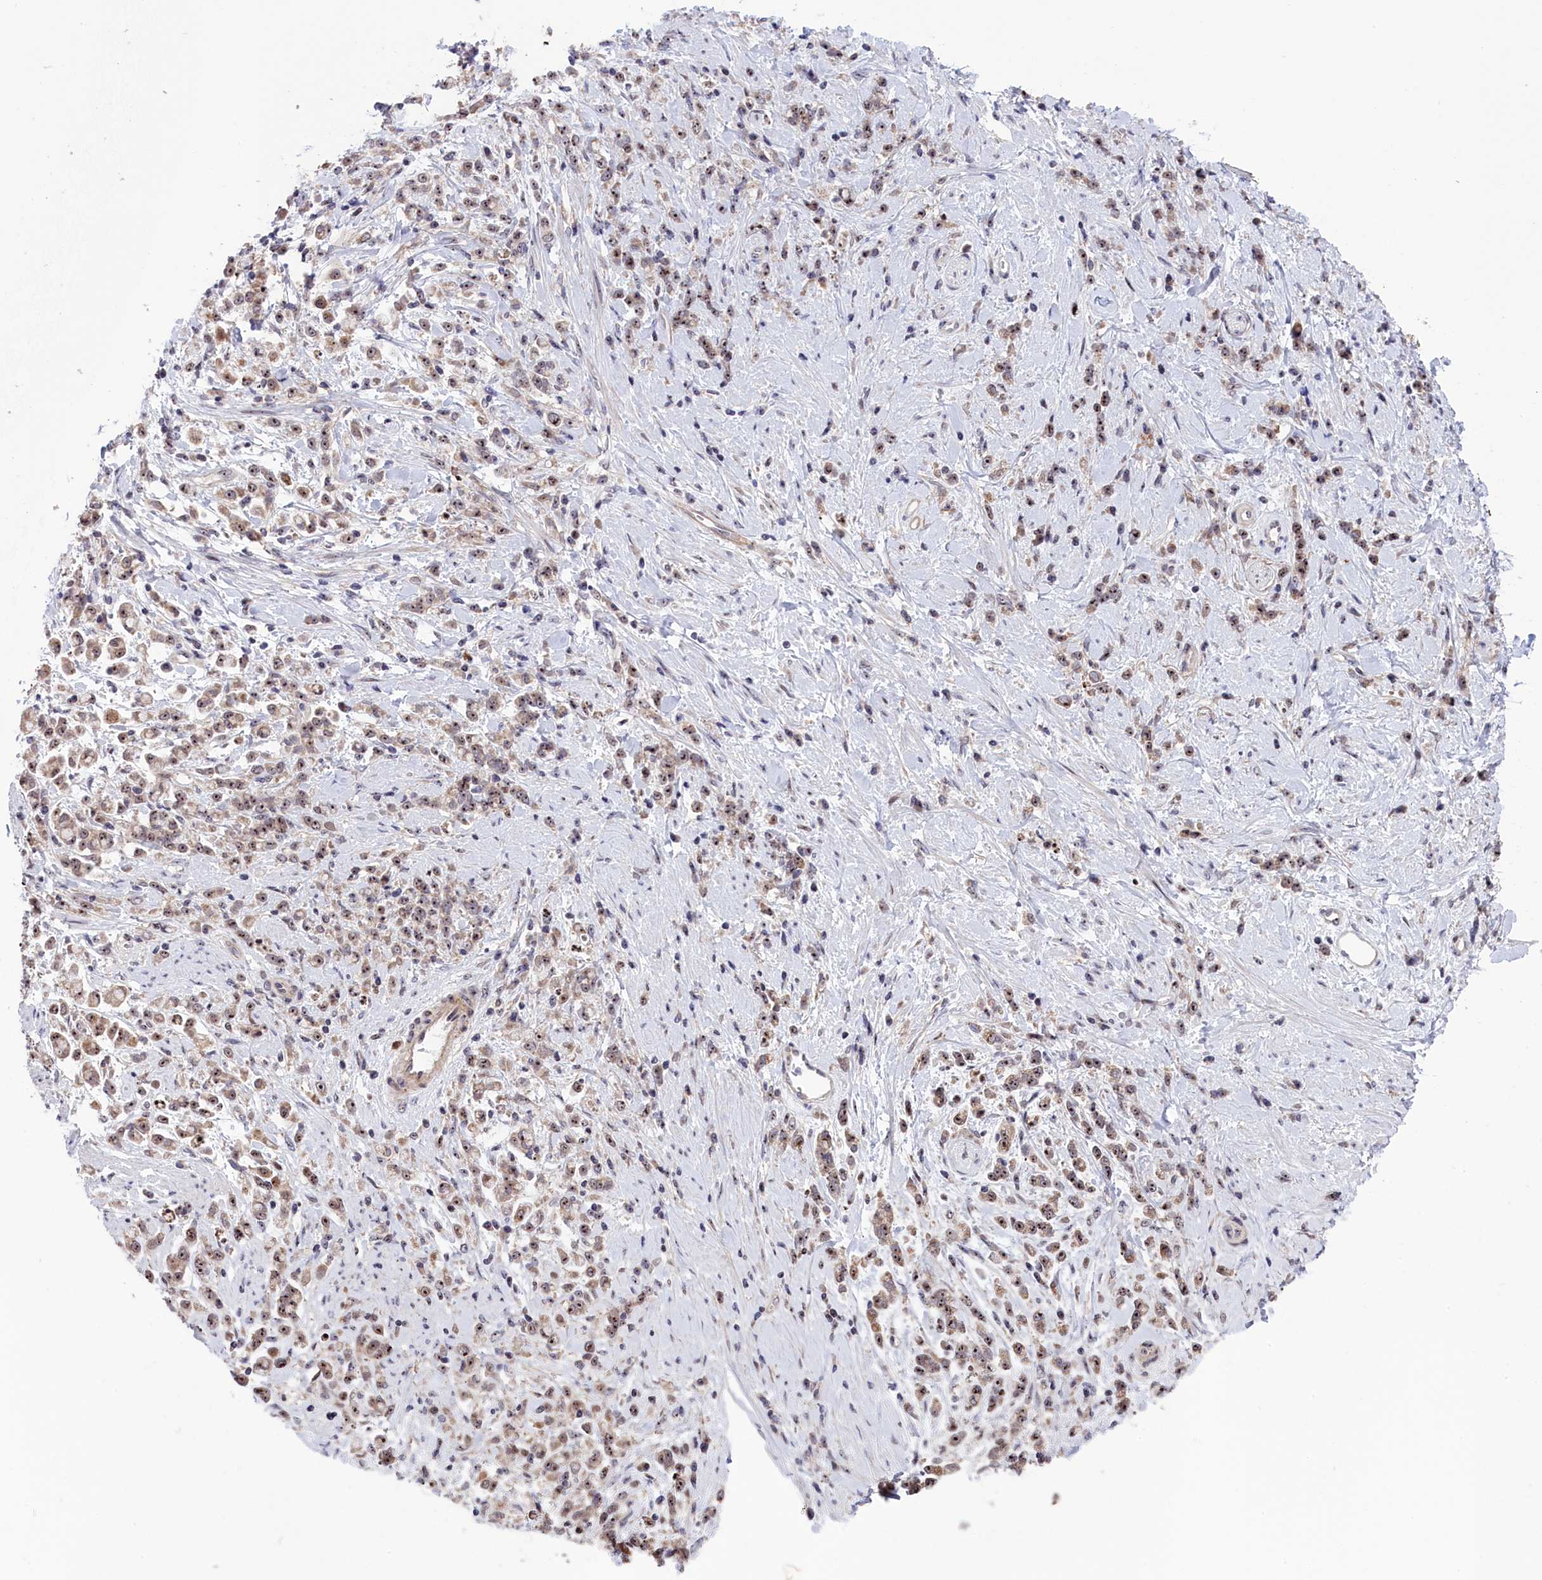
{"staining": {"intensity": "moderate", "quantity": ">75%", "location": "nuclear"}, "tissue": "stomach cancer", "cell_type": "Tumor cells", "image_type": "cancer", "snomed": [{"axis": "morphology", "description": "Adenocarcinoma, NOS"}, {"axis": "topography", "description": "Stomach"}], "caption": "A brown stain labels moderate nuclear staining of a protein in human adenocarcinoma (stomach) tumor cells.", "gene": "PPAN", "patient": {"sex": "female", "age": 60}}